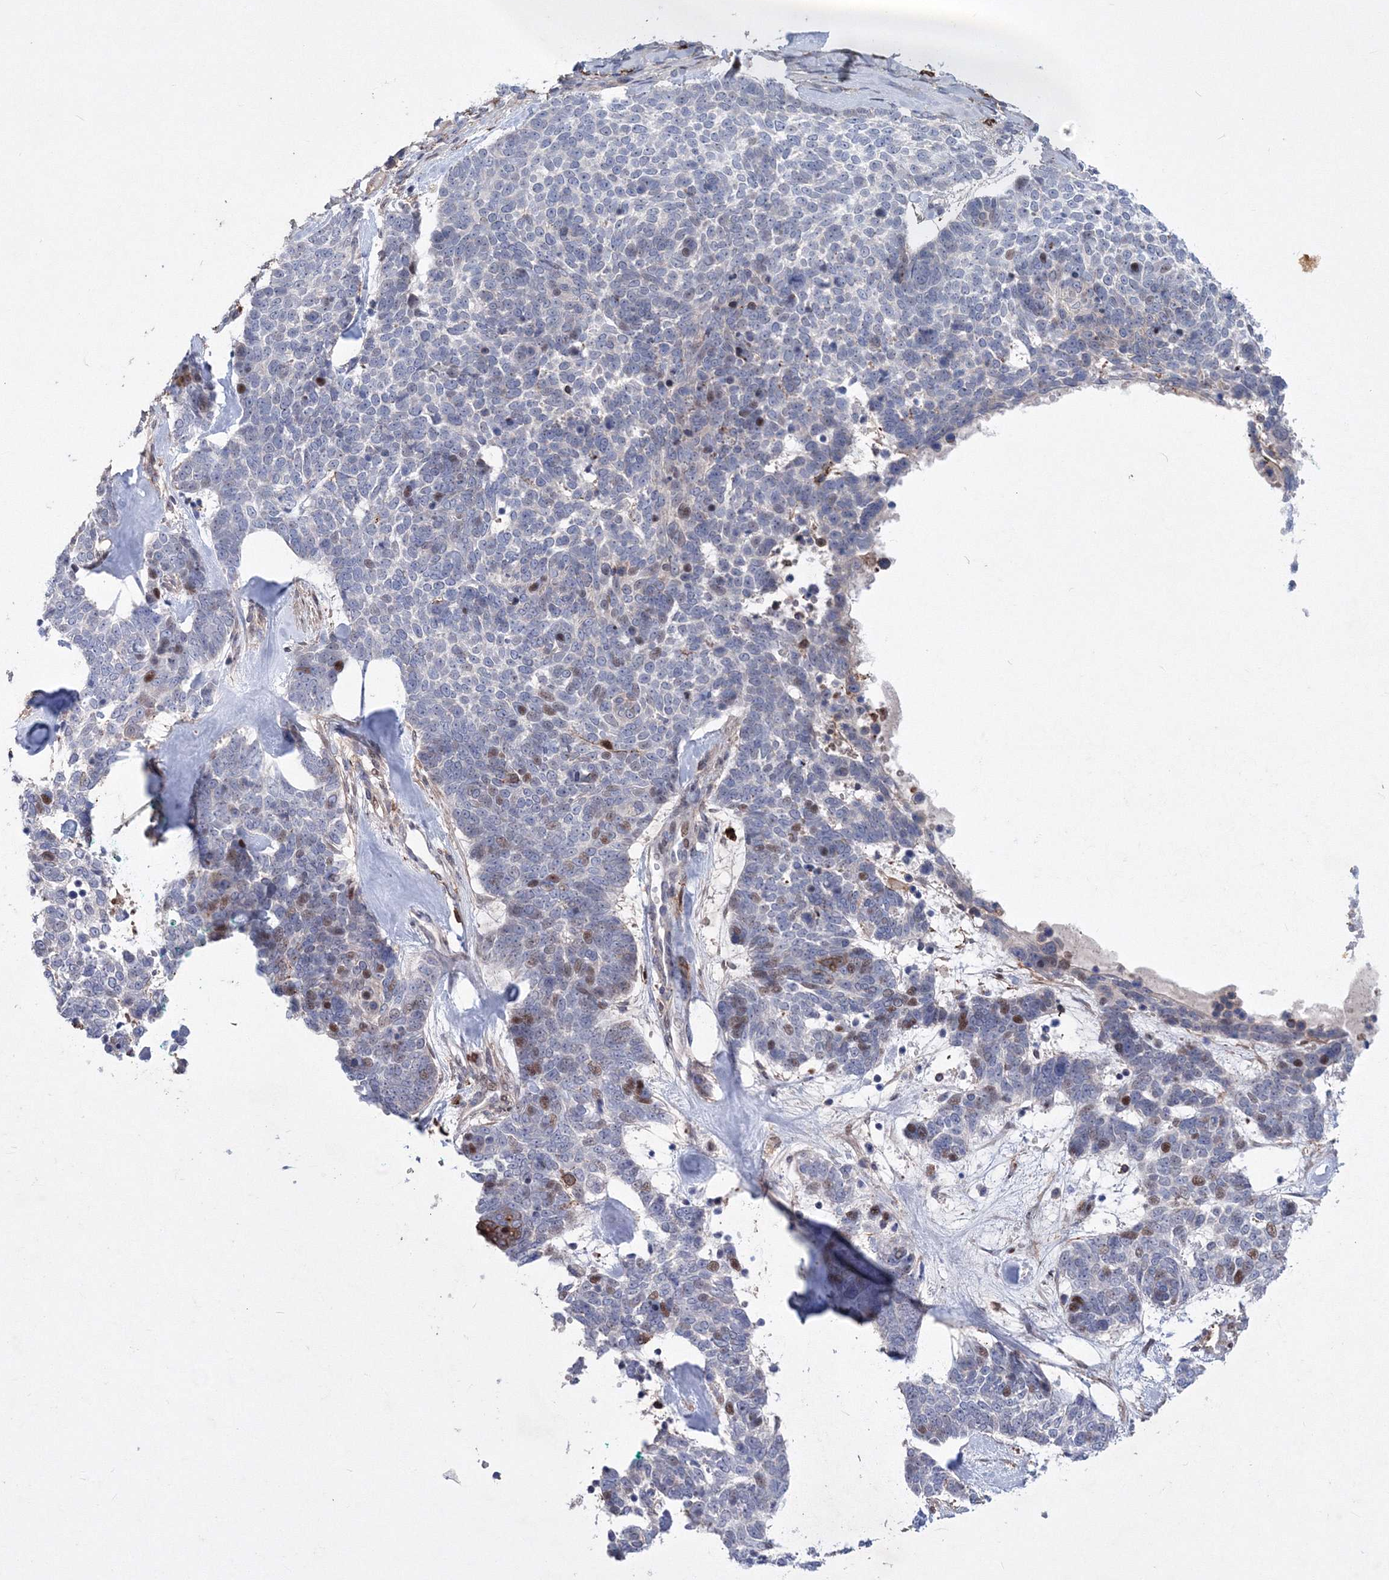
{"staining": {"intensity": "moderate", "quantity": "<25%", "location": "nuclear"}, "tissue": "skin cancer", "cell_type": "Tumor cells", "image_type": "cancer", "snomed": [{"axis": "morphology", "description": "Basal cell carcinoma"}, {"axis": "topography", "description": "Skin"}], "caption": "Immunohistochemical staining of human skin cancer reveals low levels of moderate nuclear expression in about <25% of tumor cells. The staining is performed using DAB brown chromogen to label protein expression. The nuclei are counter-stained blue using hematoxylin.", "gene": "RNPEPL1", "patient": {"sex": "female", "age": 81}}